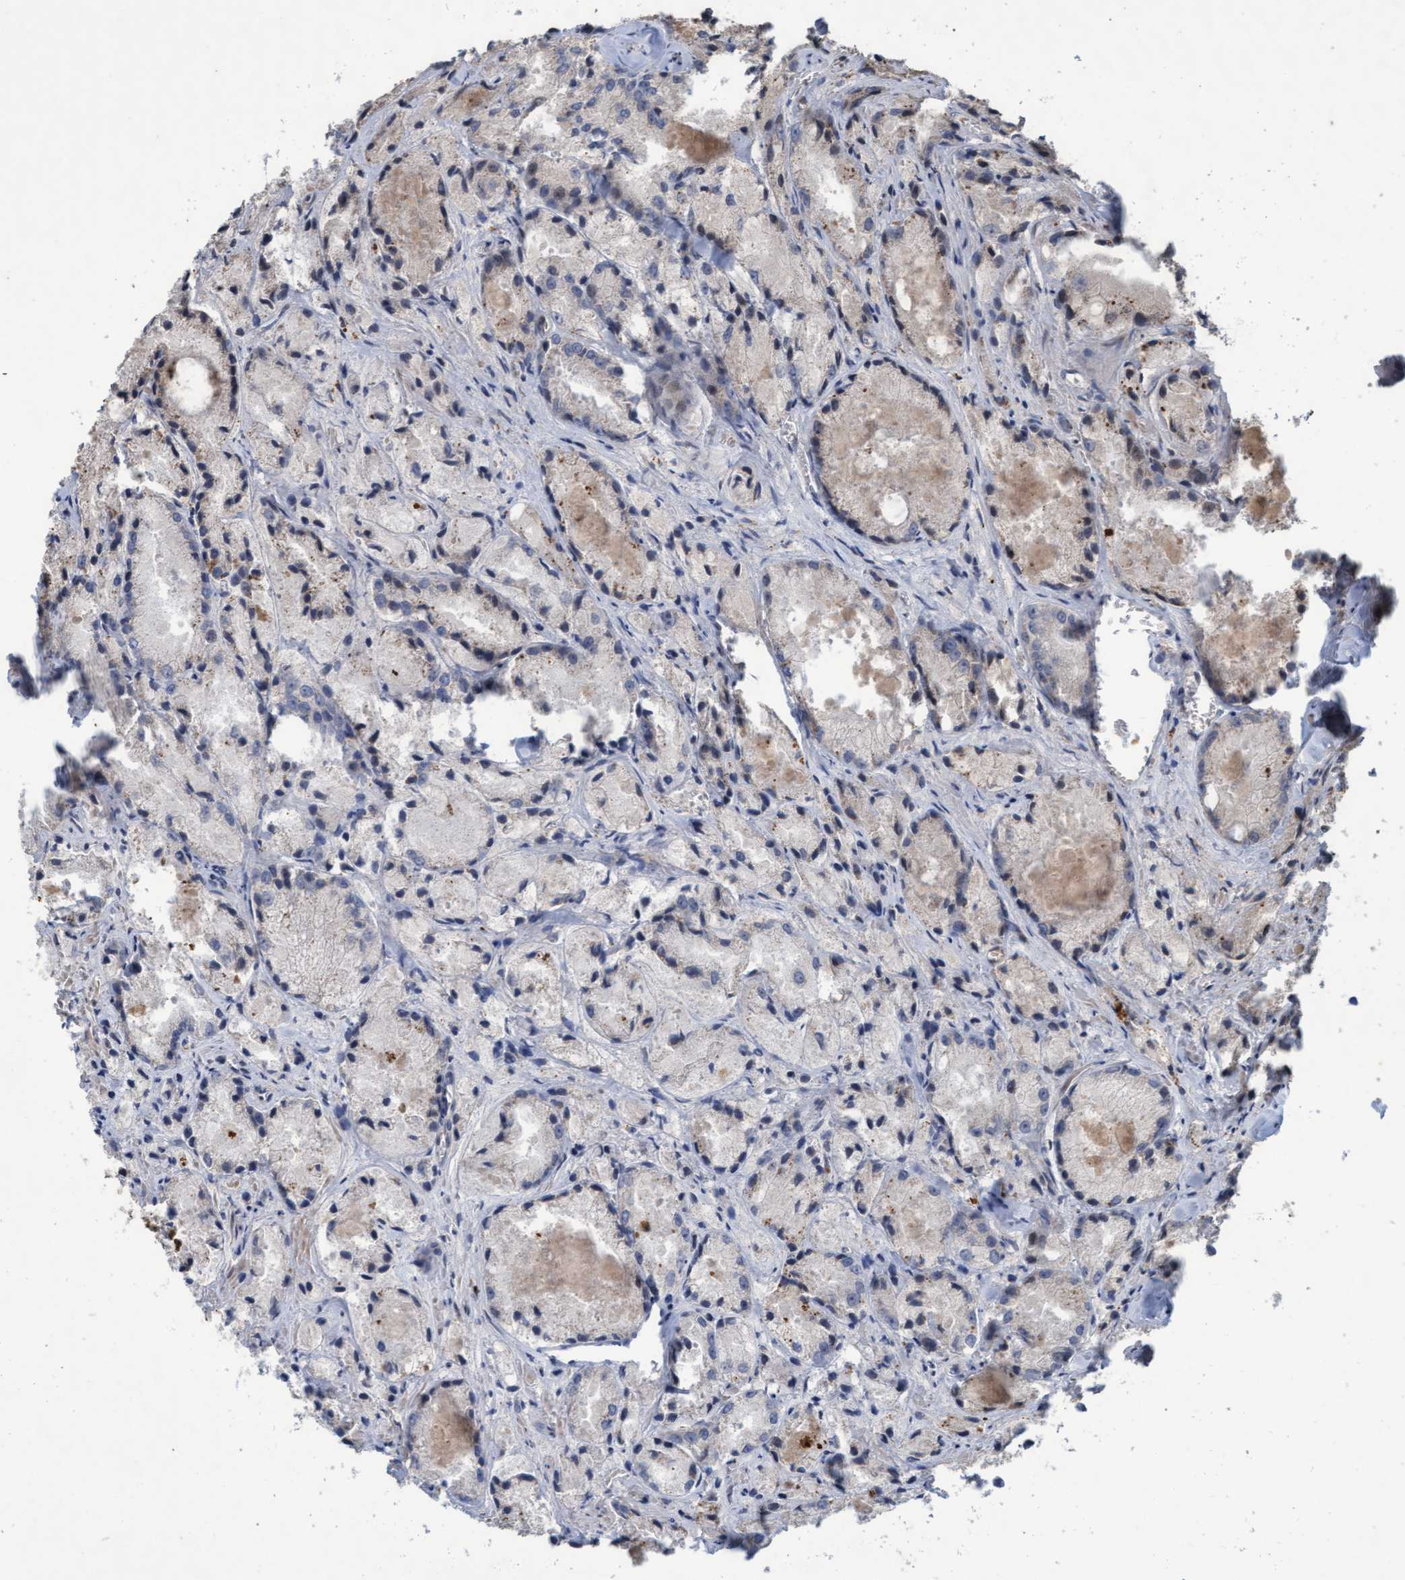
{"staining": {"intensity": "negative", "quantity": "none", "location": "none"}, "tissue": "prostate cancer", "cell_type": "Tumor cells", "image_type": "cancer", "snomed": [{"axis": "morphology", "description": "Adenocarcinoma, Low grade"}, {"axis": "topography", "description": "Prostate"}], "caption": "Prostate adenocarcinoma (low-grade) was stained to show a protein in brown. There is no significant positivity in tumor cells.", "gene": "KCNC2", "patient": {"sex": "male", "age": 64}}